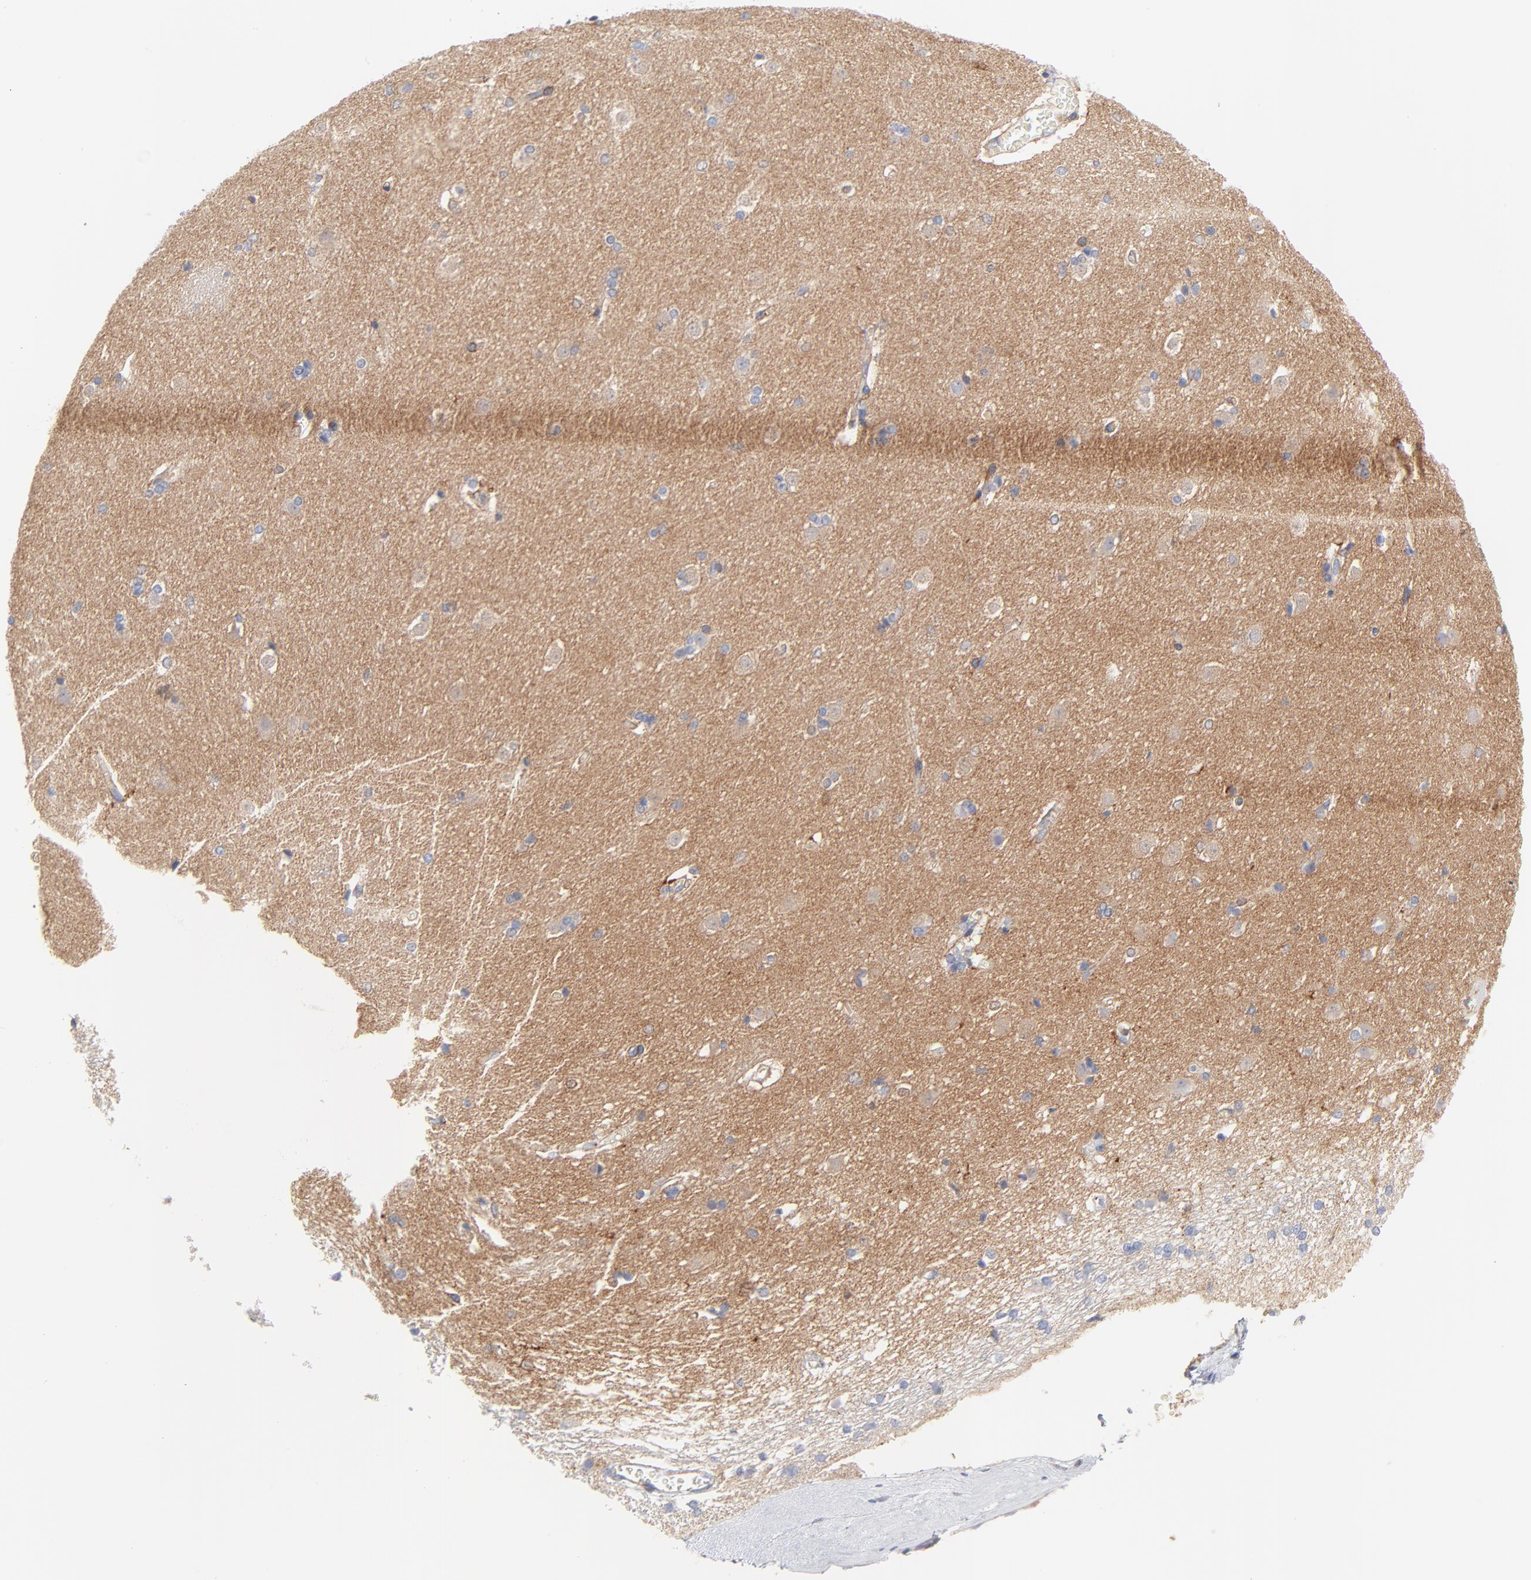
{"staining": {"intensity": "moderate", "quantity": "<25%", "location": "cytoplasmic/membranous"}, "tissue": "caudate", "cell_type": "Glial cells", "image_type": "normal", "snomed": [{"axis": "morphology", "description": "Normal tissue, NOS"}, {"axis": "topography", "description": "Lateral ventricle wall"}], "caption": "Unremarkable caudate exhibits moderate cytoplasmic/membranous expression in about <25% of glial cells, visualized by immunohistochemistry.", "gene": "SEPTIN11", "patient": {"sex": "female", "age": 19}}